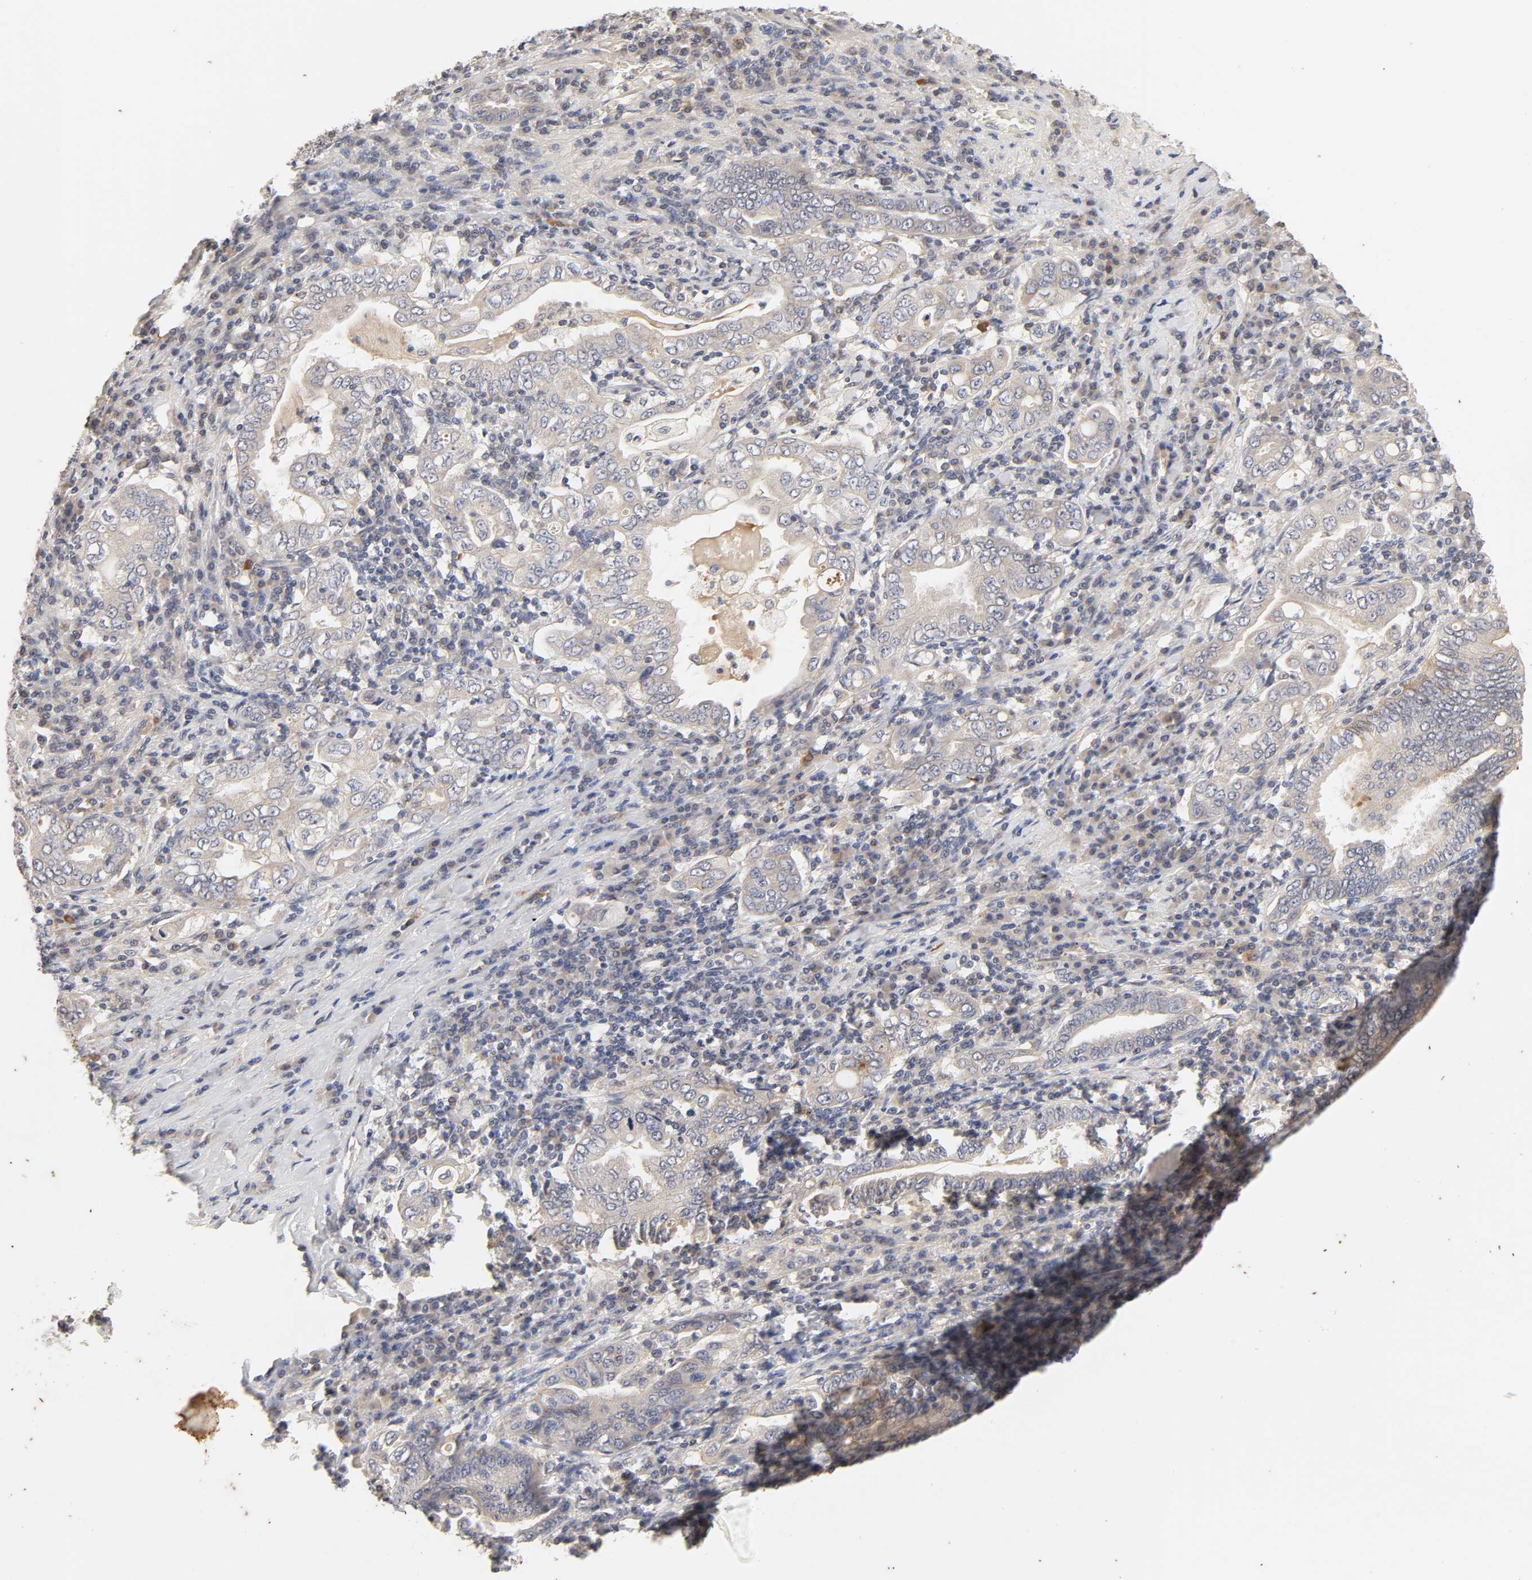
{"staining": {"intensity": "weak", "quantity": ">75%", "location": "cytoplasmic/membranous"}, "tissue": "stomach cancer", "cell_type": "Tumor cells", "image_type": "cancer", "snomed": [{"axis": "morphology", "description": "Normal tissue, NOS"}, {"axis": "morphology", "description": "Adenocarcinoma, NOS"}, {"axis": "topography", "description": "Esophagus"}, {"axis": "topography", "description": "Stomach, upper"}, {"axis": "topography", "description": "Peripheral nerve tissue"}], "caption": "Adenocarcinoma (stomach) was stained to show a protein in brown. There is low levels of weak cytoplasmic/membranous expression in about >75% of tumor cells.", "gene": "CXADR", "patient": {"sex": "male", "age": 62}}